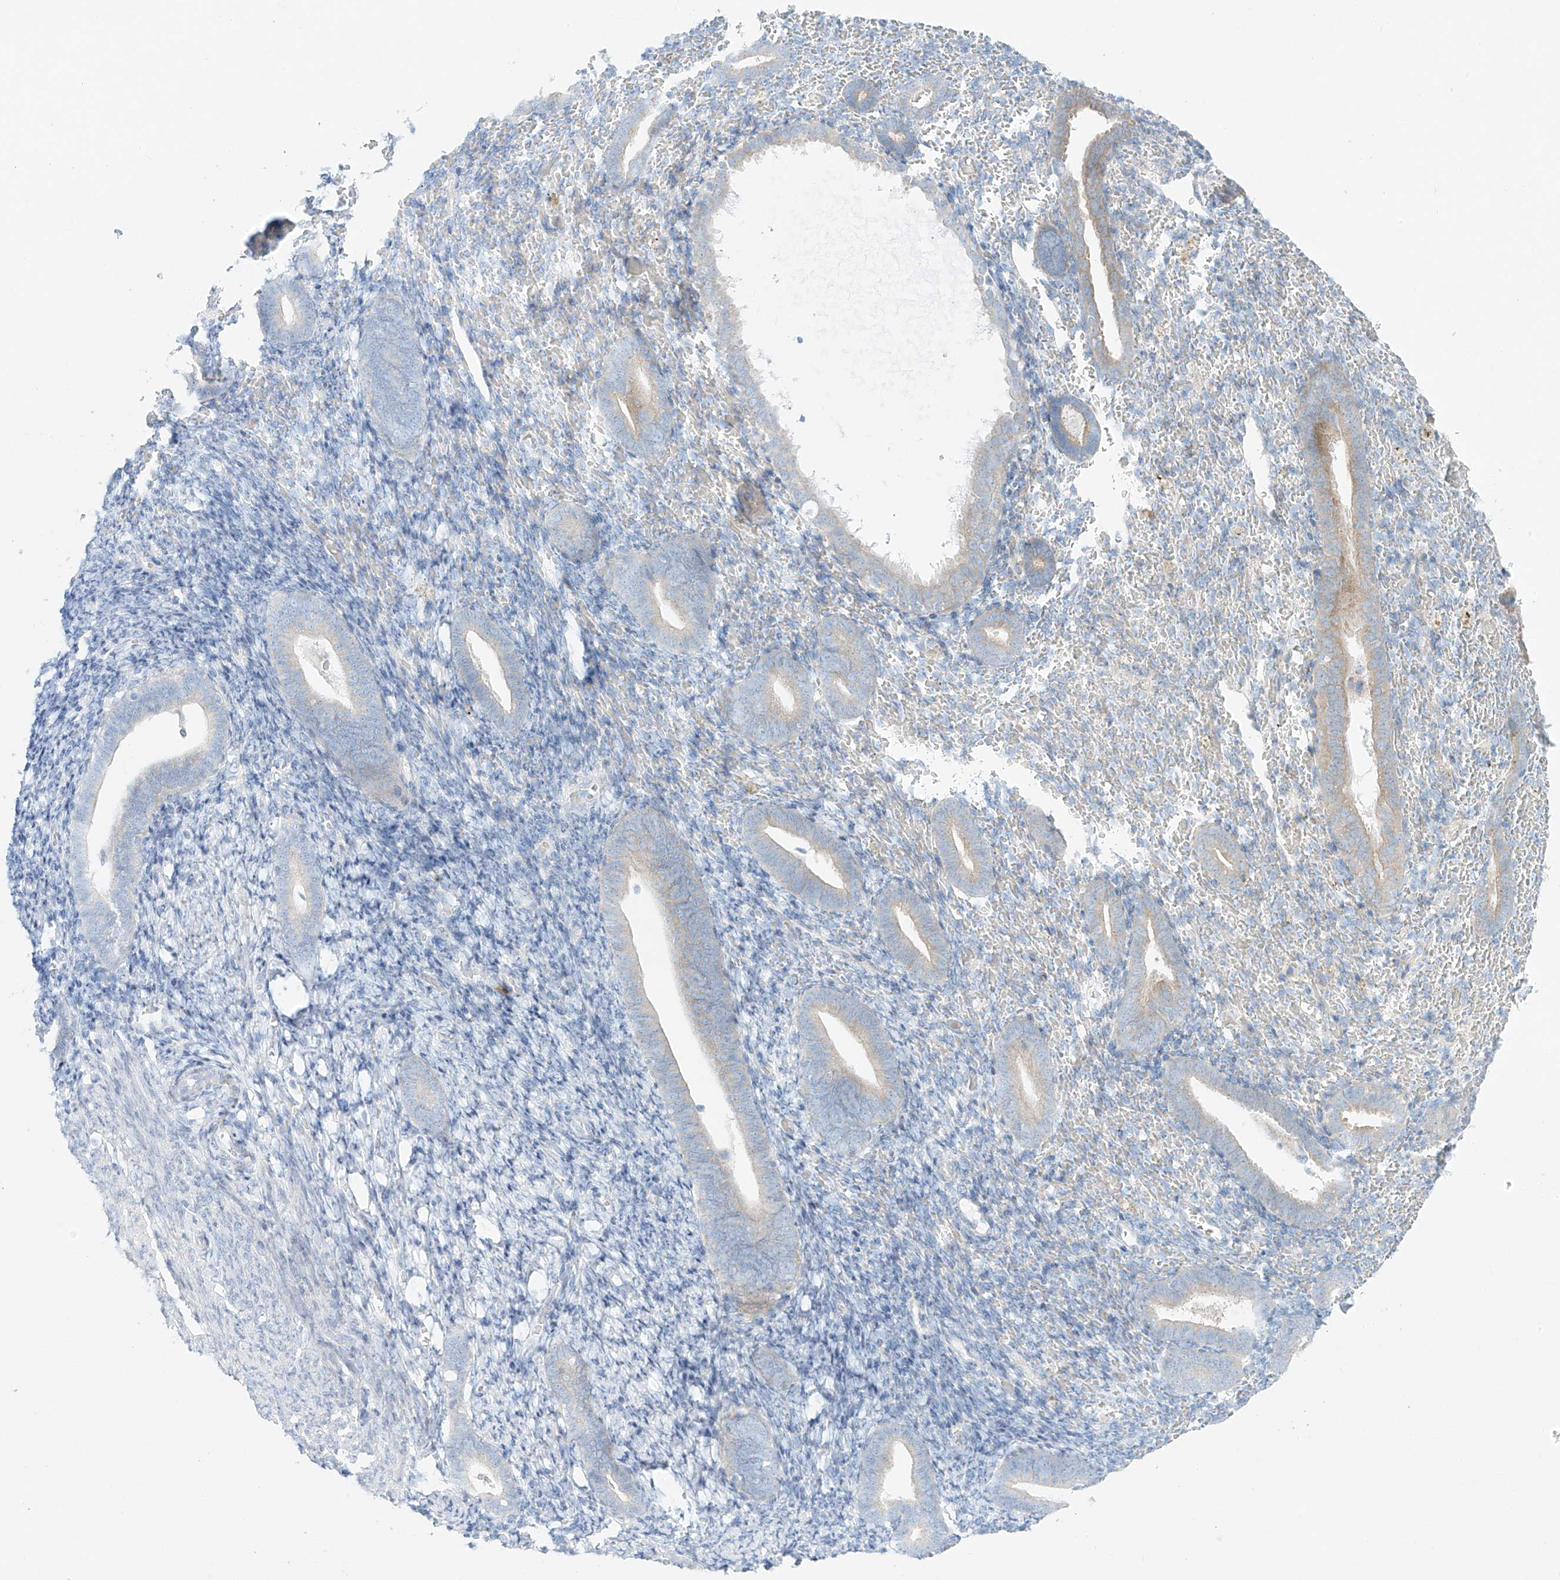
{"staining": {"intensity": "weak", "quantity": "<25%", "location": "cytoplasmic/membranous"}, "tissue": "endometrium", "cell_type": "Cells in endometrial stroma", "image_type": "normal", "snomed": [{"axis": "morphology", "description": "Normal tissue, NOS"}, {"axis": "topography", "description": "Endometrium"}], "caption": "A histopathology image of human endometrium is negative for staining in cells in endometrial stroma. (Stains: DAB IHC with hematoxylin counter stain, Microscopy: brightfield microscopy at high magnification).", "gene": "EIPR1", "patient": {"sex": "female", "age": 51}}